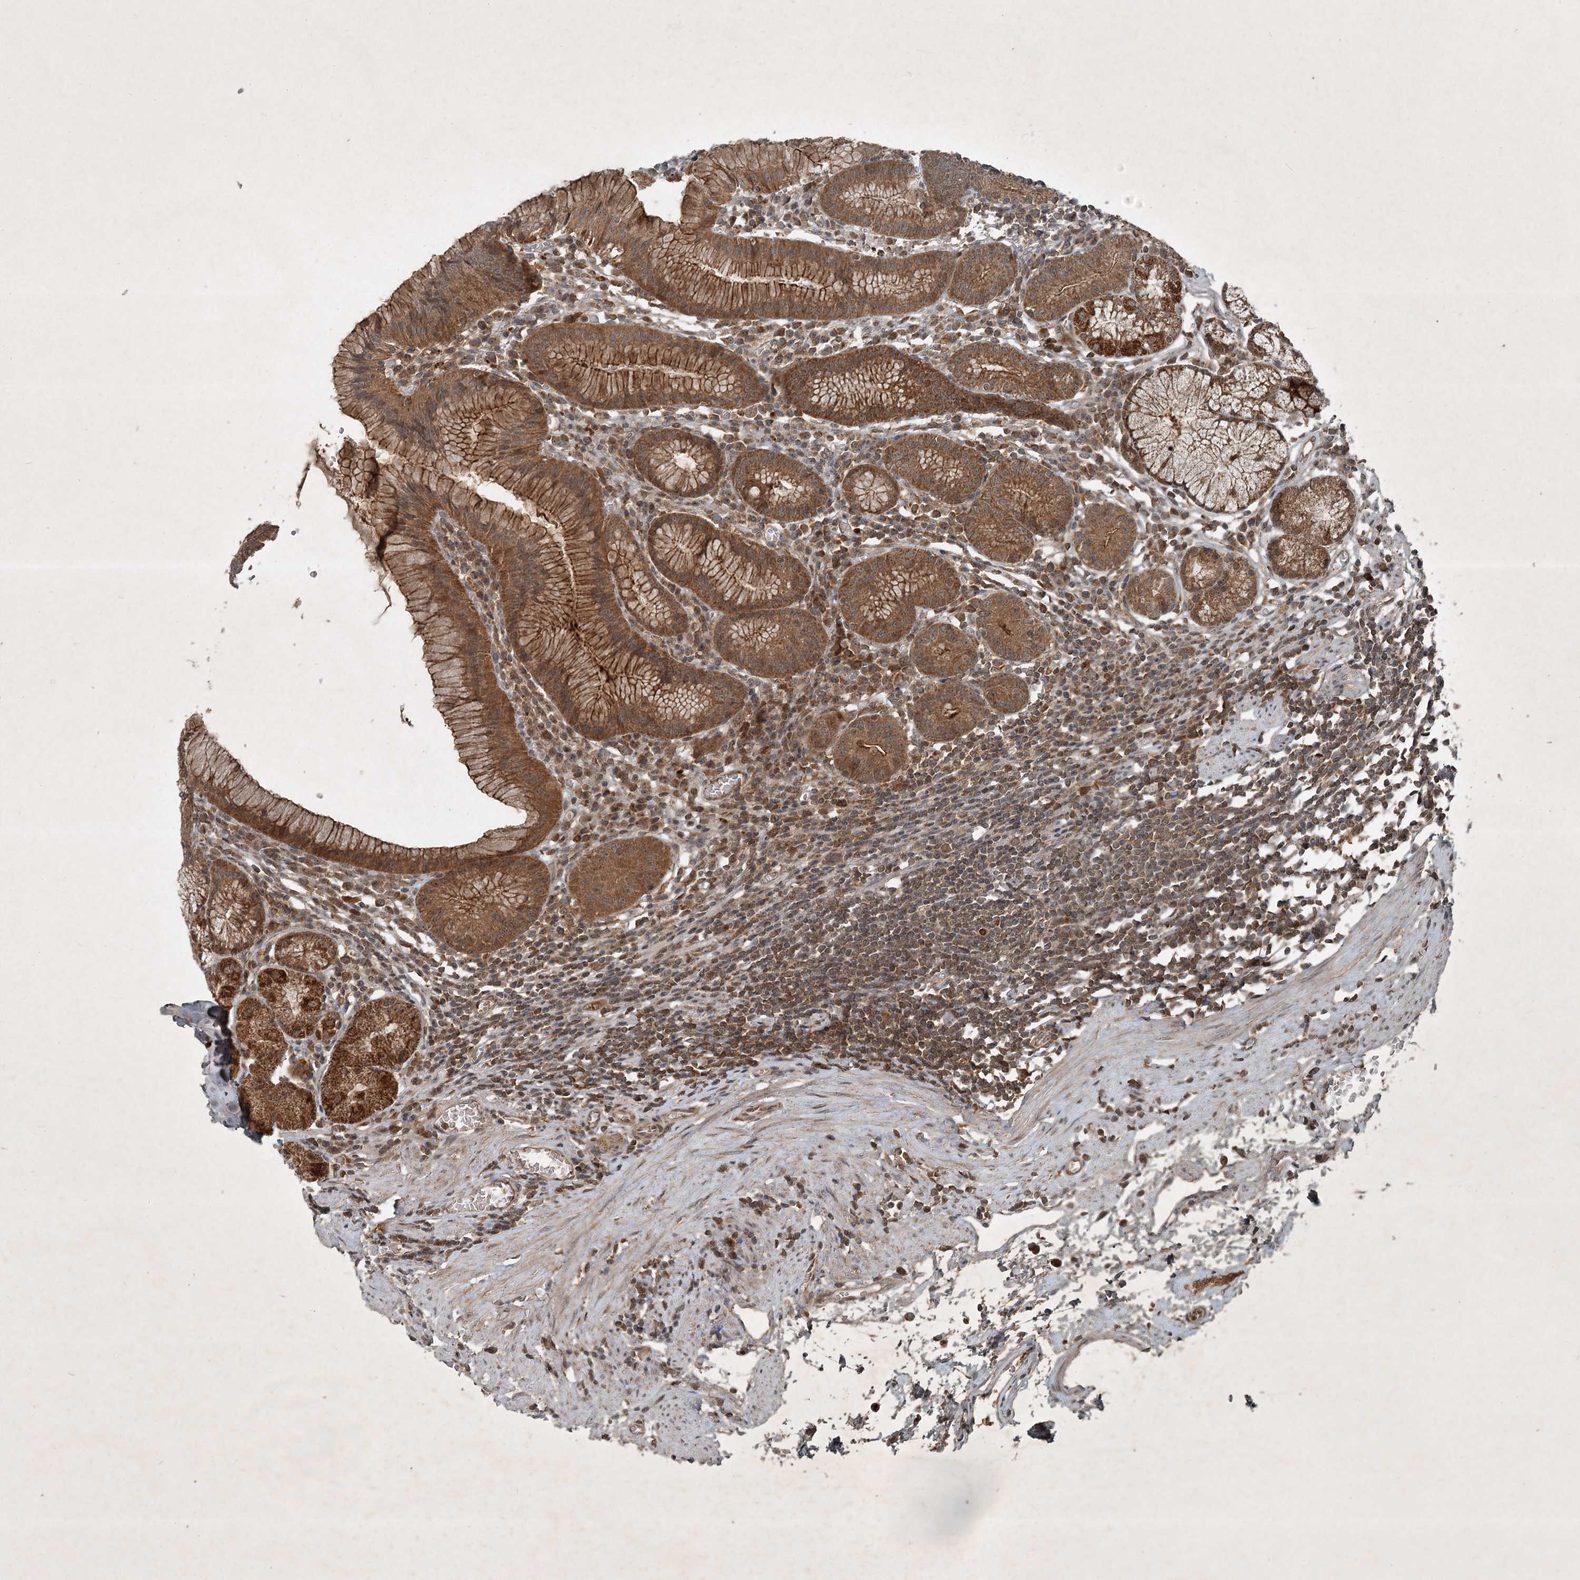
{"staining": {"intensity": "strong", "quantity": ">75%", "location": "cytoplasmic/membranous"}, "tissue": "stomach", "cell_type": "Glandular cells", "image_type": "normal", "snomed": [{"axis": "morphology", "description": "Normal tissue, NOS"}, {"axis": "topography", "description": "Stomach"}], "caption": "High-power microscopy captured an immunohistochemistry (IHC) histopathology image of benign stomach, revealing strong cytoplasmic/membranous positivity in approximately >75% of glandular cells.", "gene": "UNC93A", "patient": {"sex": "male", "age": 55}}